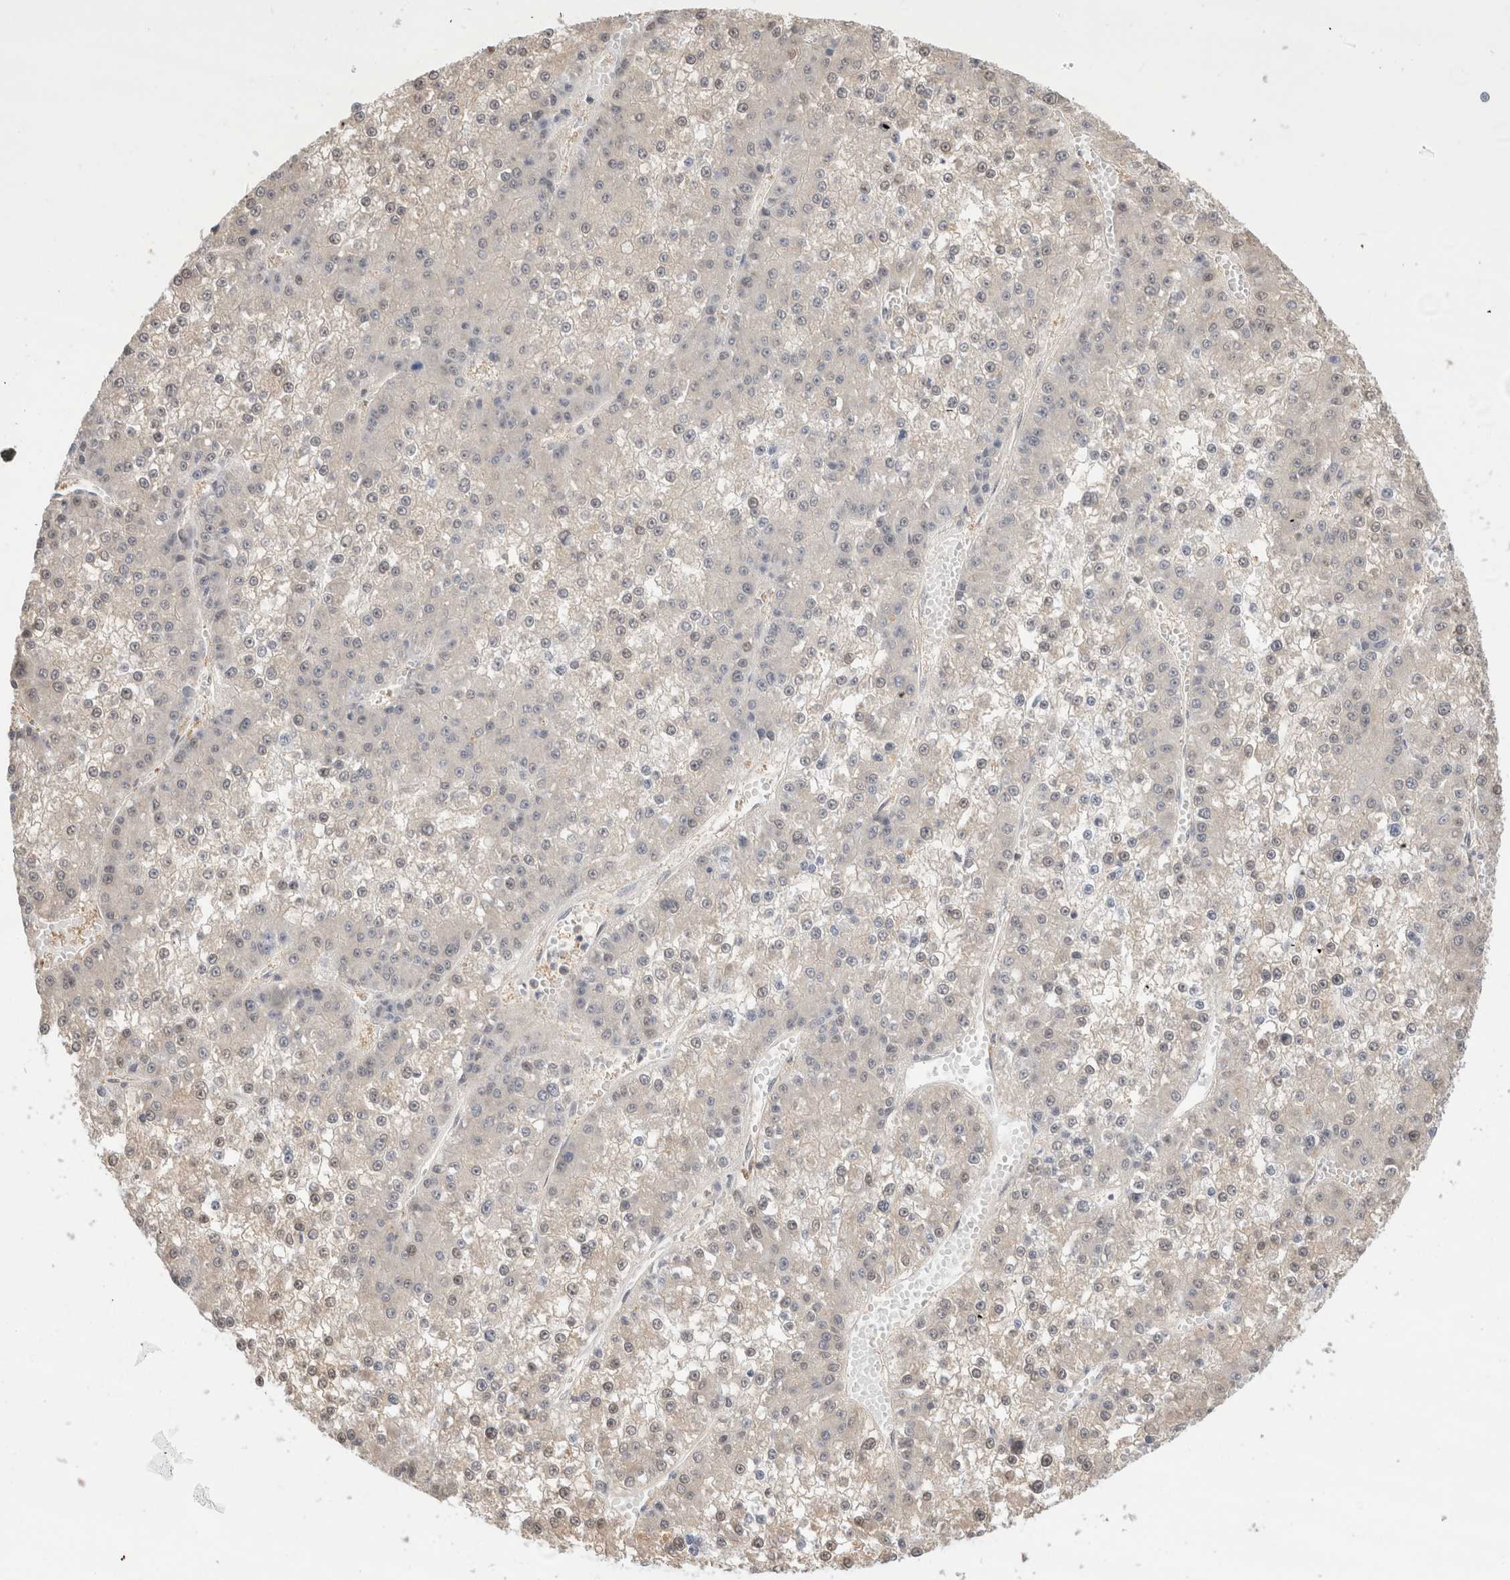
{"staining": {"intensity": "weak", "quantity": "<25%", "location": "nuclear"}, "tissue": "liver cancer", "cell_type": "Tumor cells", "image_type": "cancer", "snomed": [{"axis": "morphology", "description": "Carcinoma, Hepatocellular, NOS"}, {"axis": "topography", "description": "Liver"}], "caption": "IHC histopathology image of neoplastic tissue: liver cancer stained with DAB (3,3'-diaminobenzidine) exhibits no significant protein expression in tumor cells. (Stains: DAB (3,3'-diaminobenzidine) IHC with hematoxylin counter stain, Microscopy: brightfield microscopy at high magnification).", "gene": "C17orf97", "patient": {"sex": "female", "age": 73}}